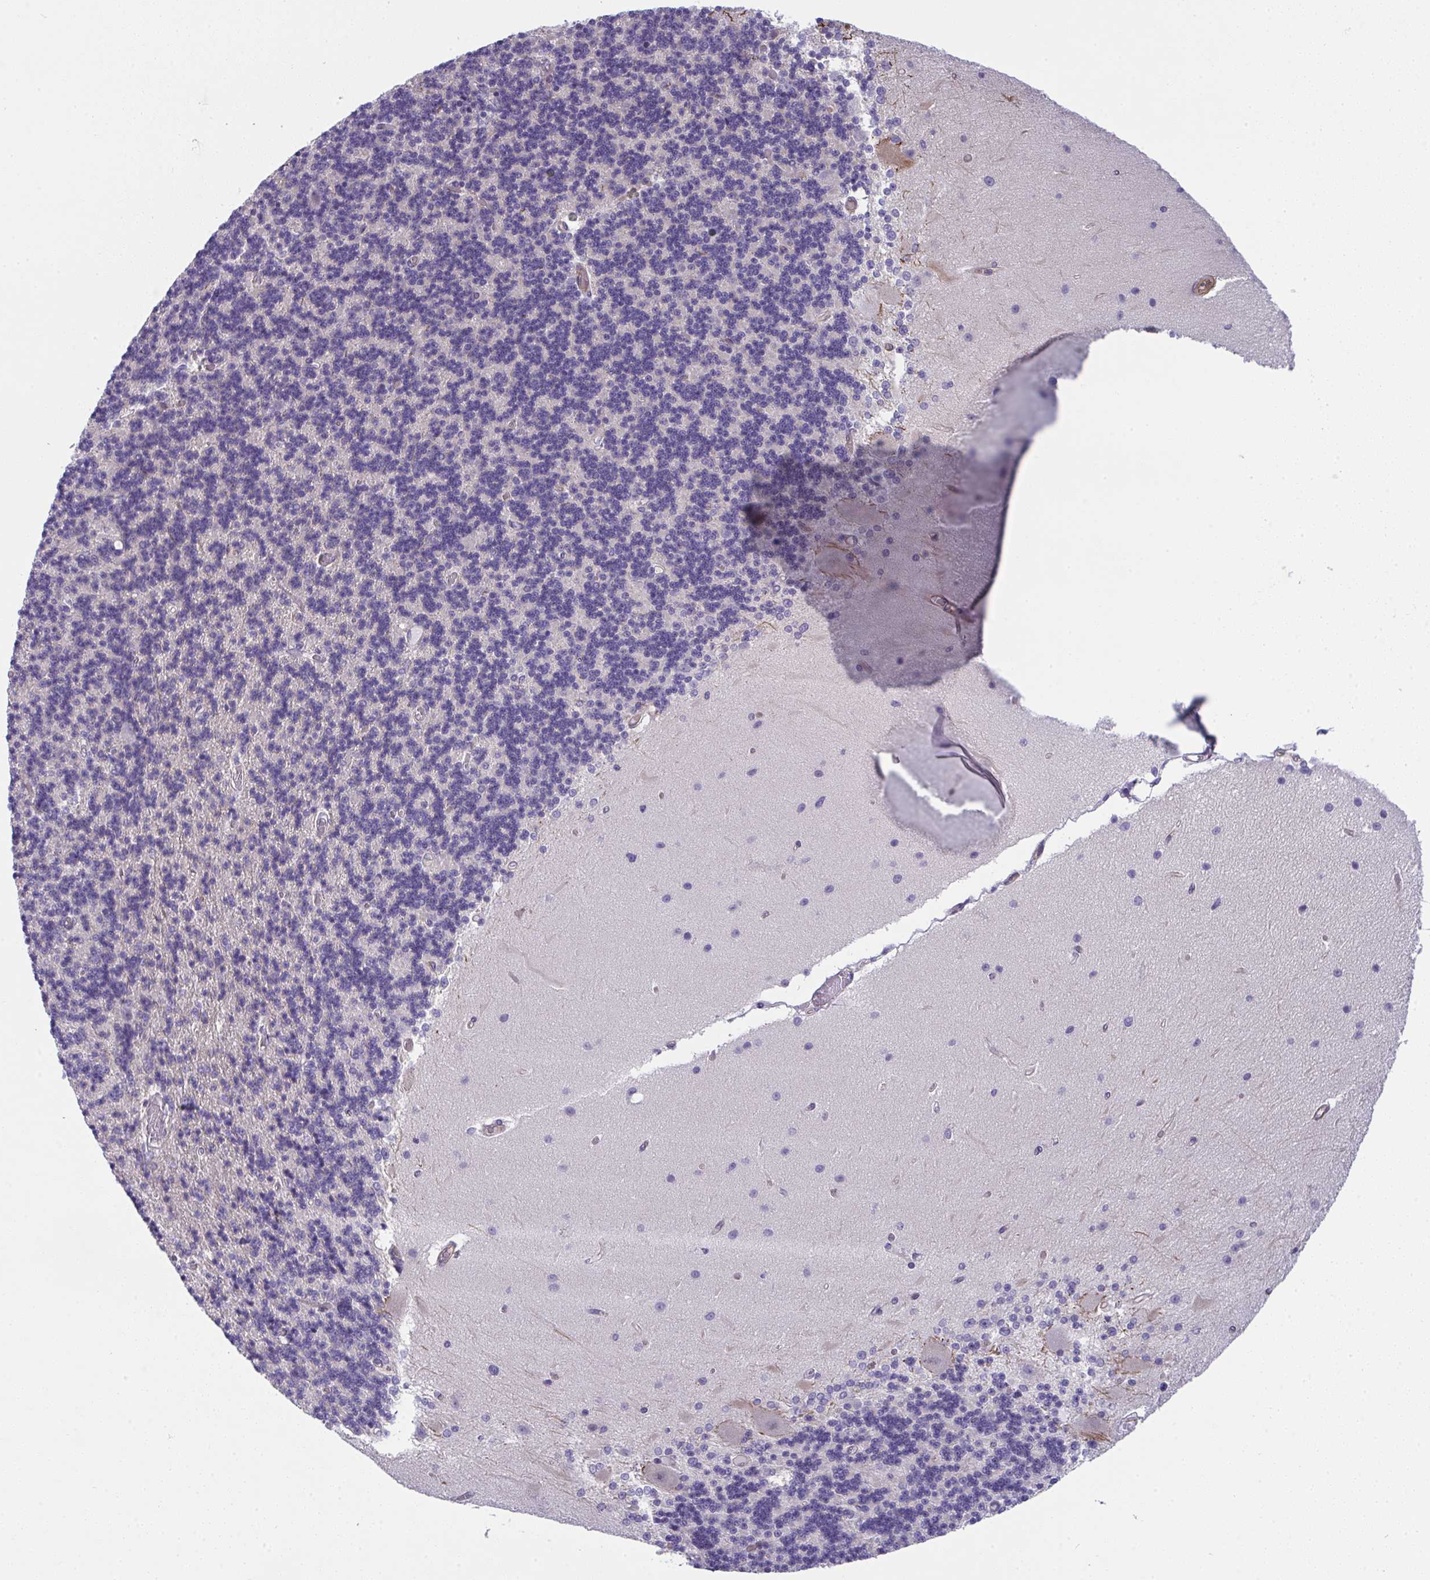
{"staining": {"intensity": "negative", "quantity": "none", "location": "none"}, "tissue": "cerebellum", "cell_type": "Cells in granular layer", "image_type": "normal", "snomed": [{"axis": "morphology", "description": "Normal tissue, NOS"}, {"axis": "topography", "description": "Cerebellum"}], "caption": "There is no significant expression in cells in granular layer of cerebellum. The staining is performed using DAB brown chromogen with nuclei counter-stained in using hematoxylin.", "gene": "MYL12A", "patient": {"sex": "female", "age": 54}}